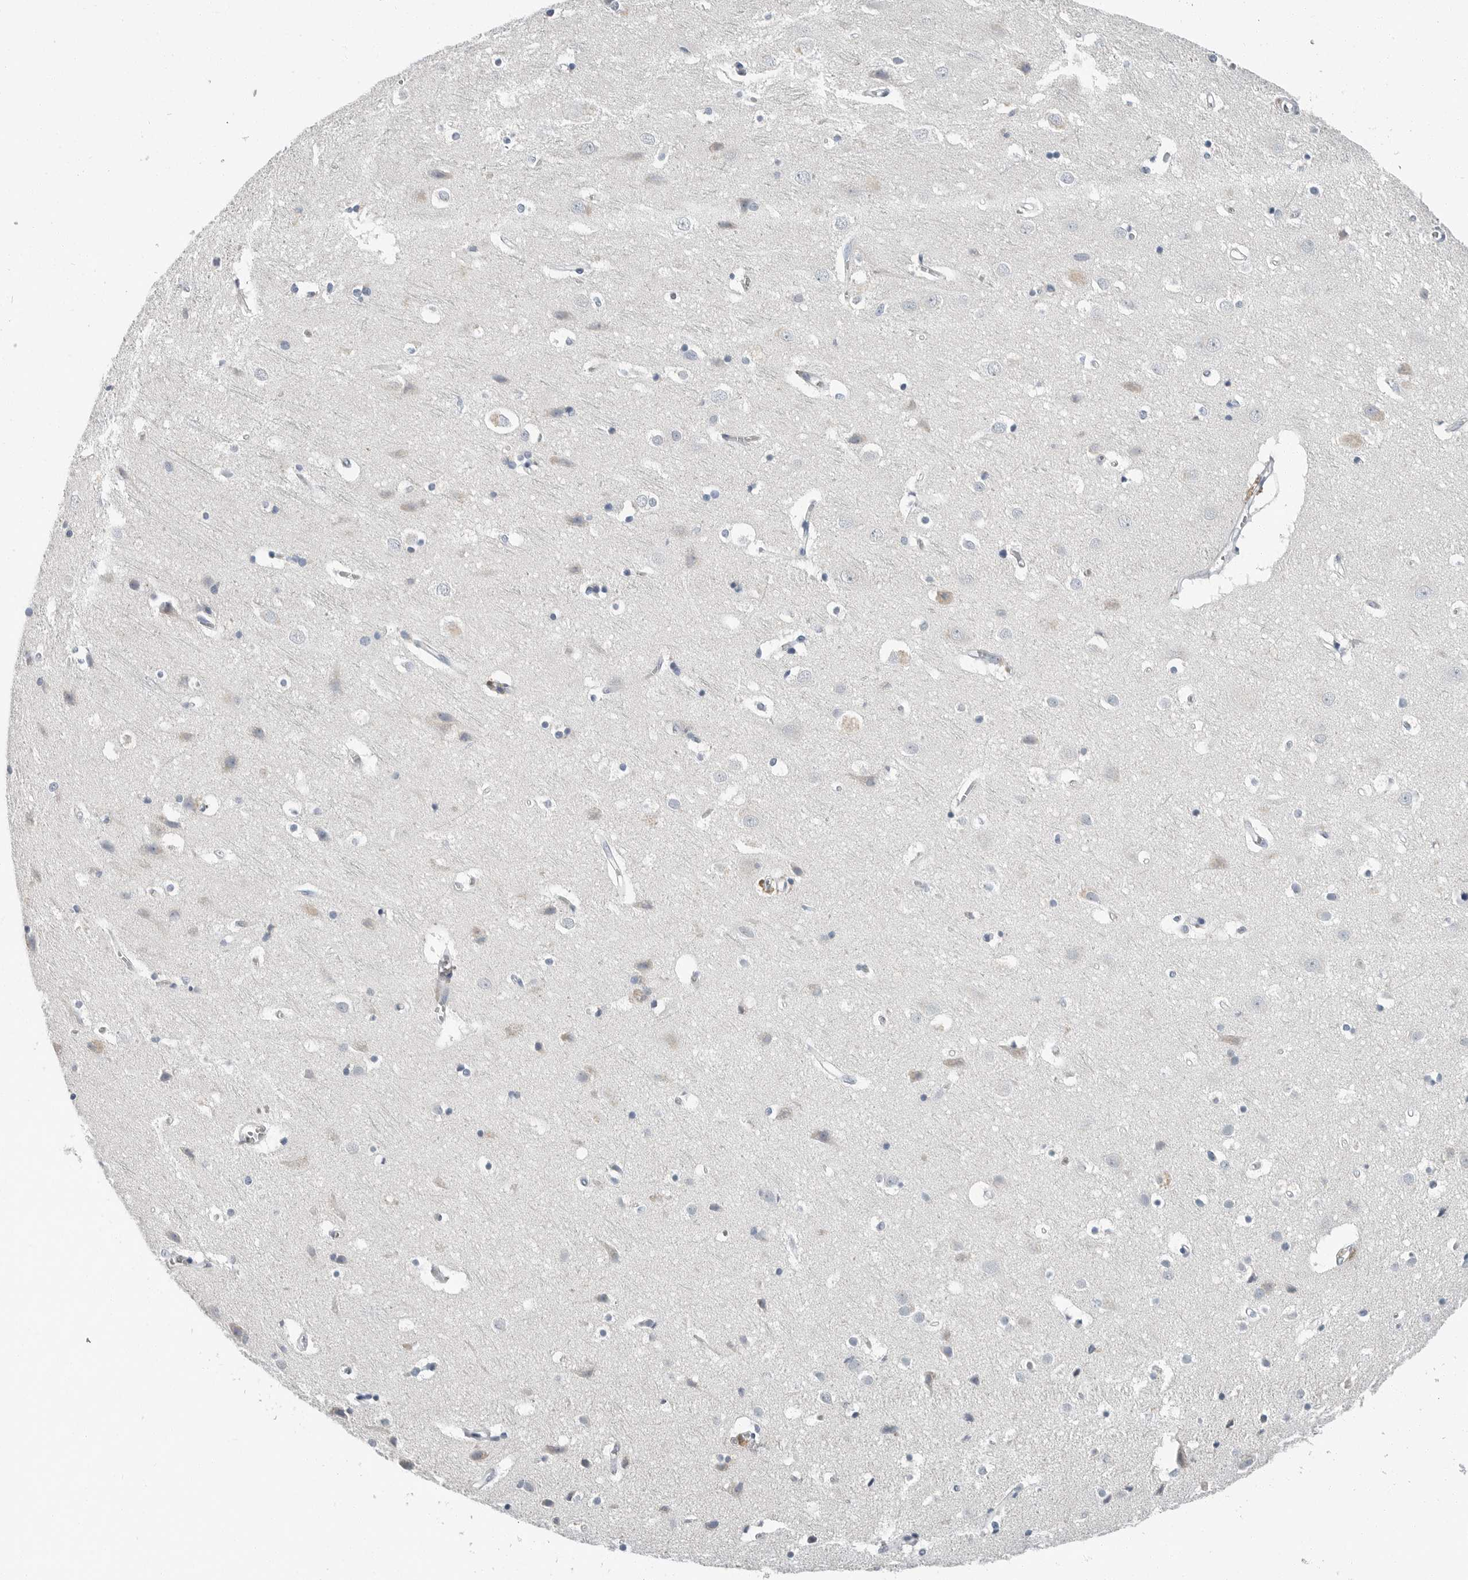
{"staining": {"intensity": "moderate", "quantity": "<25%", "location": "nuclear"}, "tissue": "cerebral cortex", "cell_type": "Endothelial cells", "image_type": "normal", "snomed": [{"axis": "morphology", "description": "Normal tissue, NOS"}, {"axis": "topography", "description": "Cerebral cortex"}], "caption": "Normal cerebral cortex exhibits moderate nuclear positivity in approximately <25% of endothelial cells, visualized by immunohistochemistry. The protein of interest is stained brown, and the nuclei are stained in blue (DAB (3,3'-diaminobenzidine) IHC with brightfield microscopy, high magnification).", "gene": "PLN", "patient": {"sex": "male", "age": 54}}